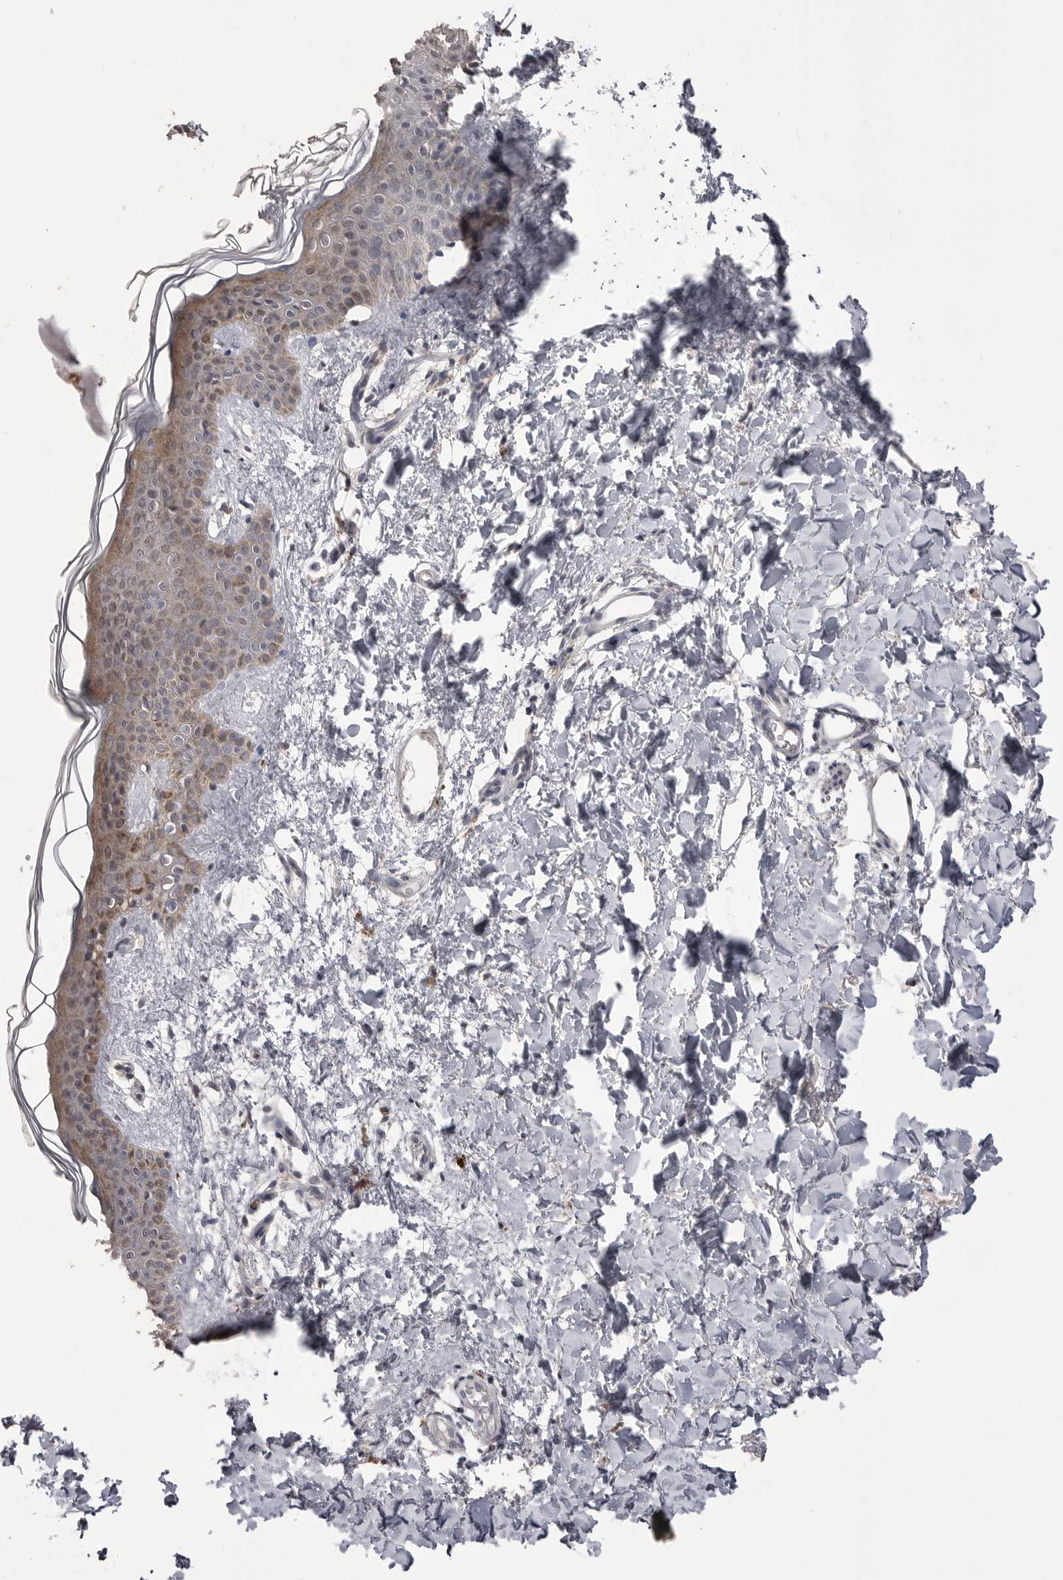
{"staining": {"intensity": "weak", "quantity": ">75%", "location": "cytoplasmic/membranous"}, "tissue": "skin", "cell_type": "Fibroblasts", "image_type": "normal", "snomed": [{"axis": "morphology", "description": "Normal tissue, NOS"}, {"axis": "topography", "description": "Skin"}], "caption": "Fibroblasts show low levels of weak cytoplasmic/membranous positivity in approximately >75% of cells in benign human skin. (DAB = brown stain, brightfield microscopy at high magnification).", "gene": "MMP7", "patient": {"sex": "female", "age": 46}}